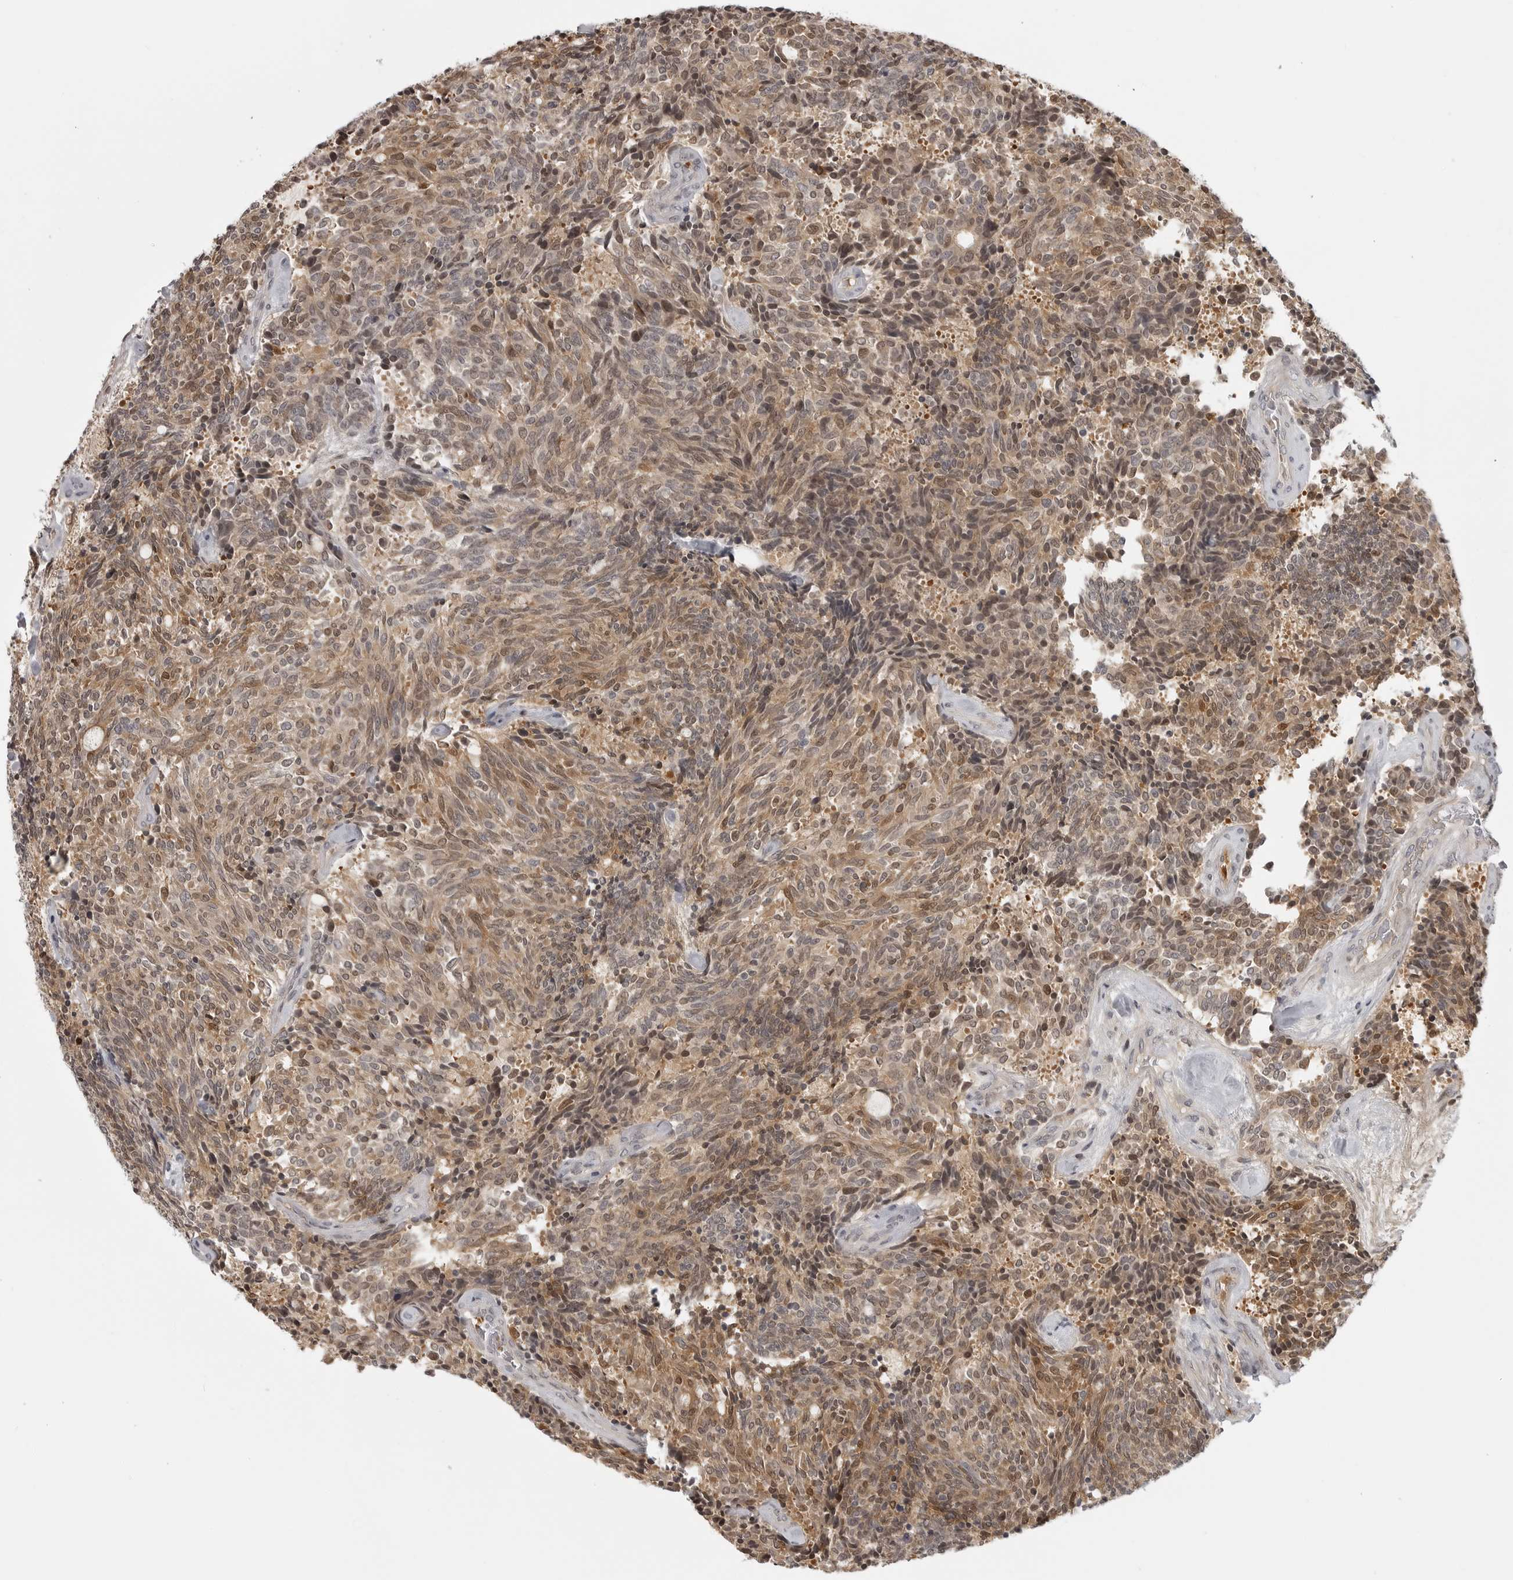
{"staining": {"intensity": "moderate", "quantity": ">75%", "location": "cytoplasmic/membranous,nuclear"}, "tissue": "carcinoid", "cell_type": "Tumor cells", "image_type": "cancer", "snomed": [{"axis": "morphology", "description": "Carcinoid, malignant, NOS"}, {"axis": "topography", "description": "Pancreas"}], "caption": "Carcinoid tissue exhibits moderate cytoplasmic/membranous and nuclear staining in approximately >75% of tumor cells", "gene": "CTIF", "patient": {"sex": "female", "age": 54}}